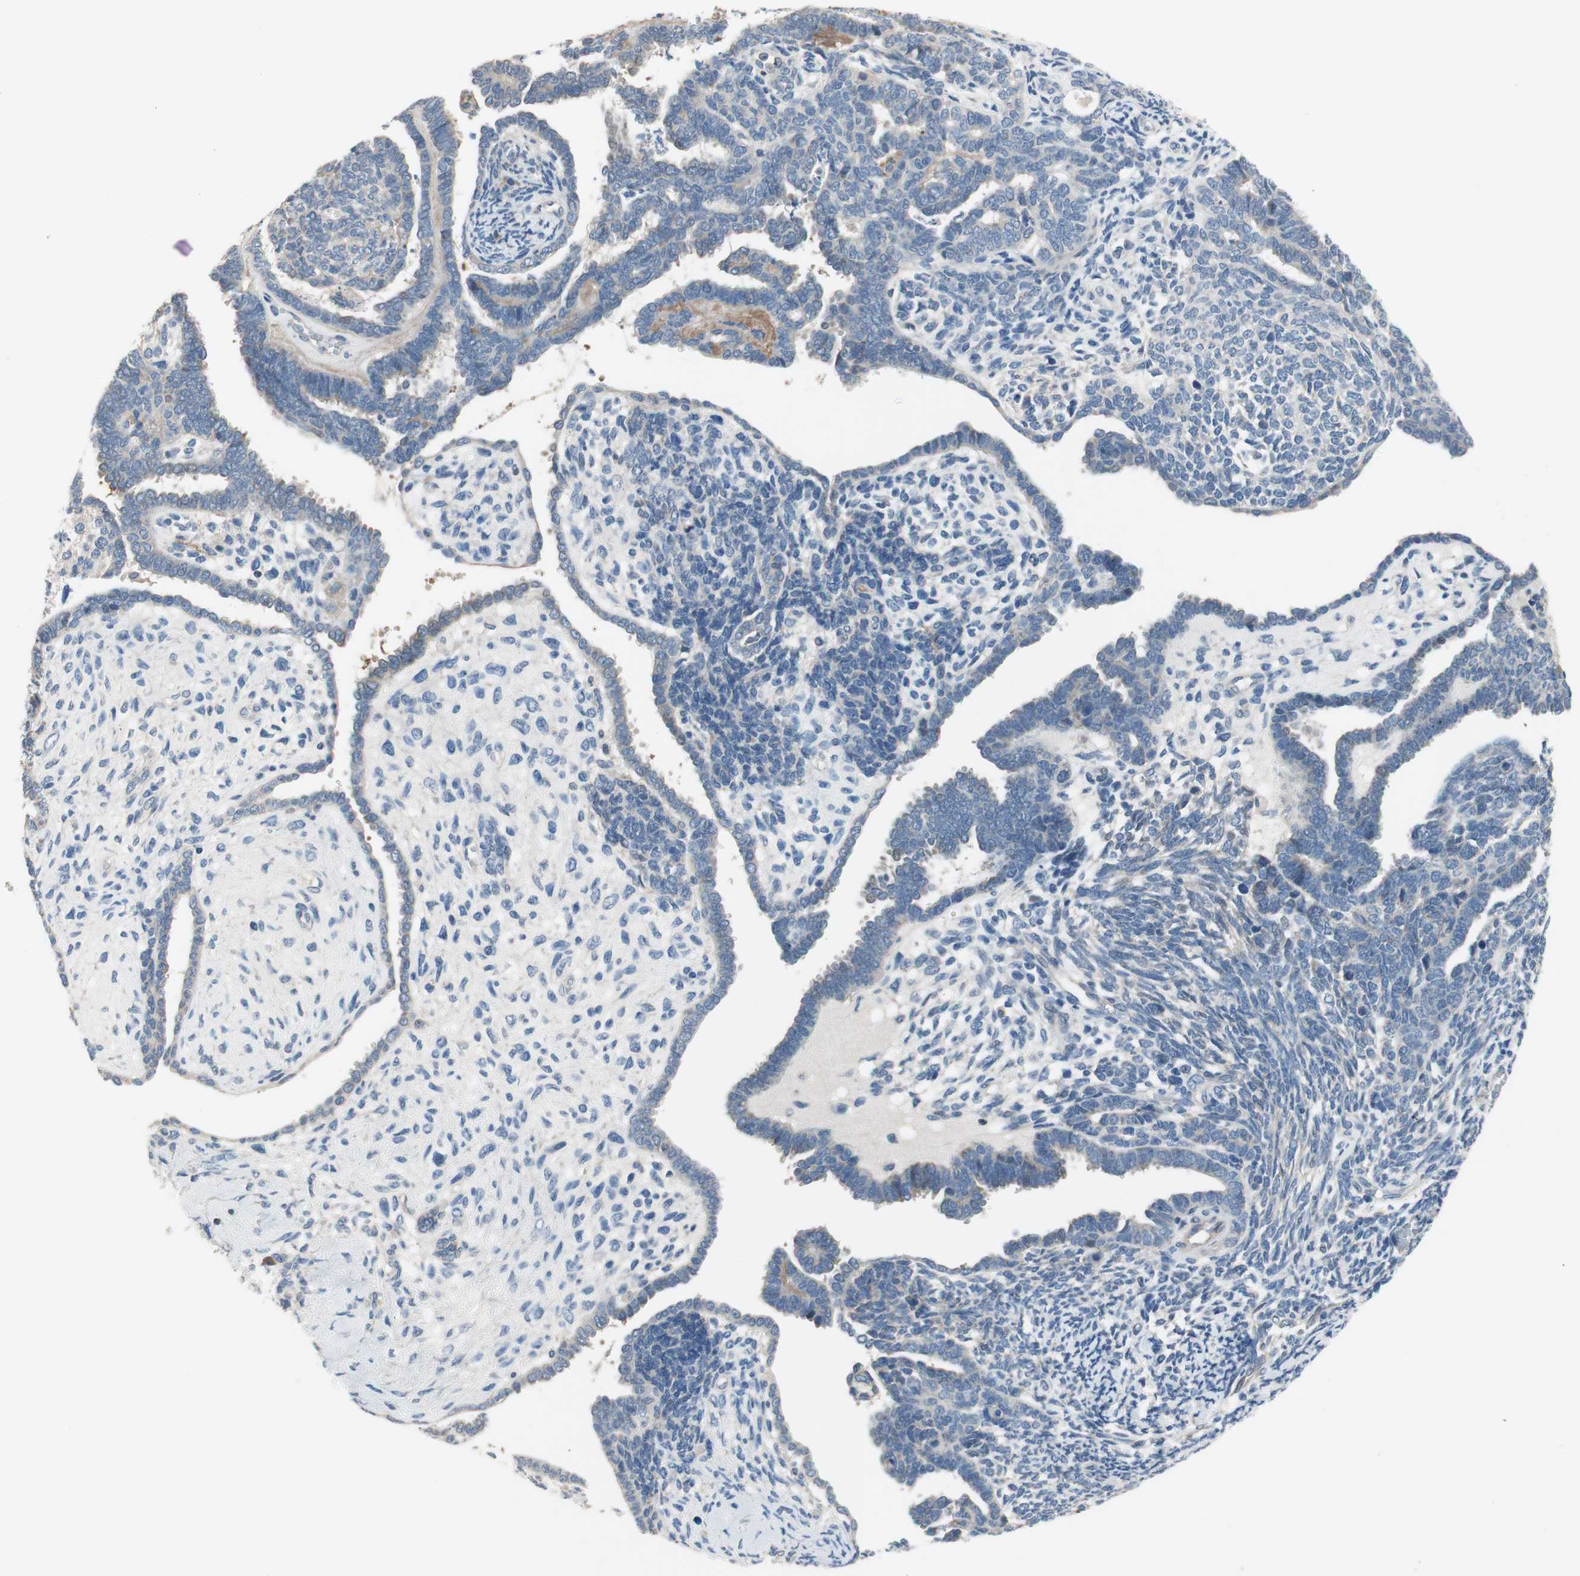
{"staining": {"intensity": "negative", "quantity": "none", "location": "none"}, "tissue": "endometrial cancer", "cell_type": "Tumor cells", "image_type": "cancer", "snomed": [{"axis": "morphology", "description": "Neoplasm, malignant, NOS"}, {"axis": "topography", "description": "Endometrium"}], "caption": "IHC histopathology image of neoplastic tissue: endometrial neoplasm (malignant) stained with DAB reveals no significant protein staining in tumor cells.", "gene": "TACR3", "patient": {"sex": "female", "age": 74}}